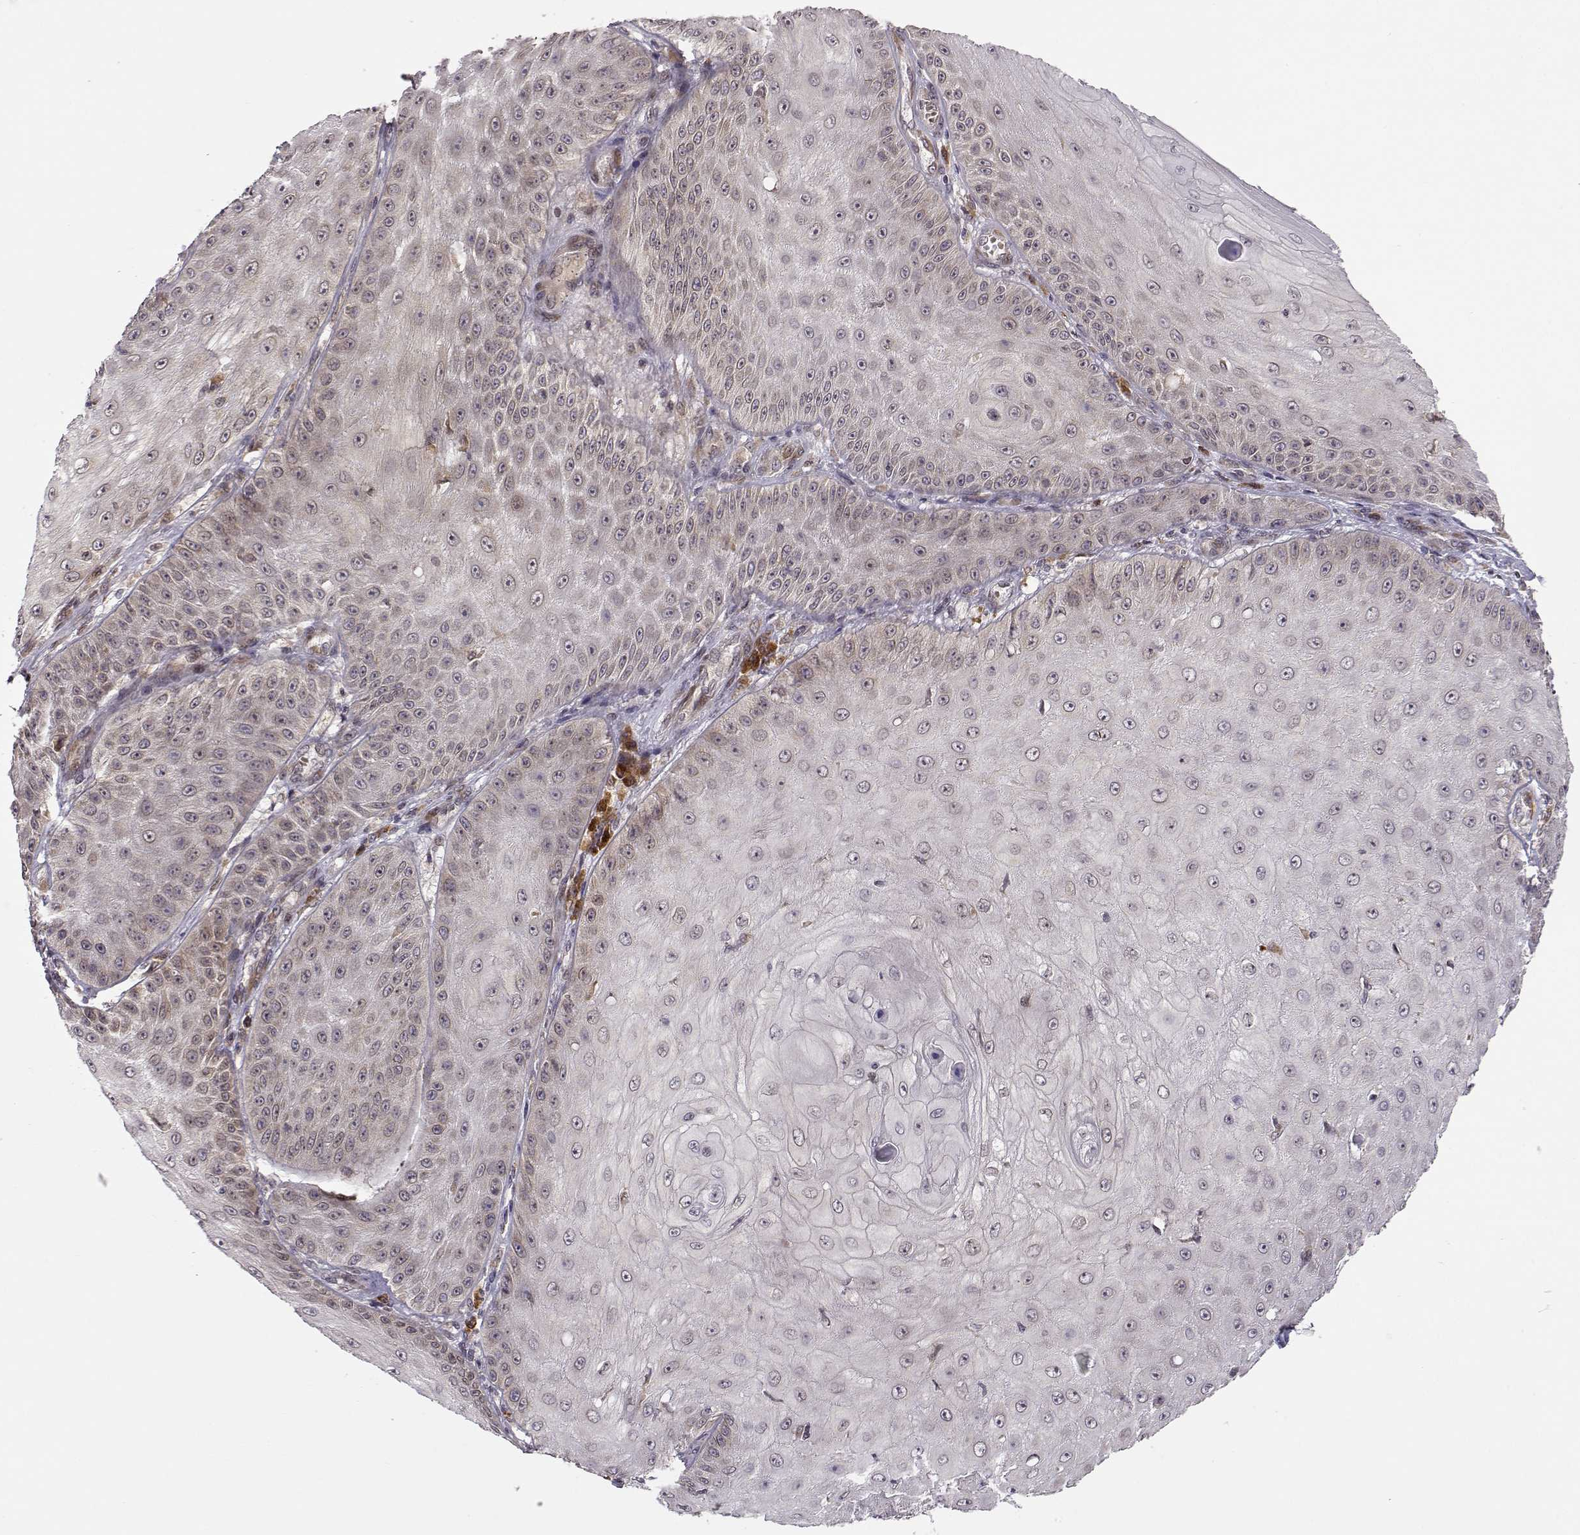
{"staining": {"intensity": "weak", "quantity": "<25%", "location": "cytoplasmic/membranous"}, "tissue": "skin cancer", "cell_type": "Tumor cells", "image_type": "cancer", "snomed": [{"axis": "morphology", "description": "Squamous cell carcinoma, NOS"}, {"axis": "topography", "description": "Skin"}], "caption": "IHC photomicrograph of human skin squamous cell carcinoma stained for a protein (brown), which shows no staining in tumor cells. (Brightfield microscopy of DAB (3,3'-diaminobenzidine) immunohistochemistry (IHC) at high magnification).", "gene": "ERGIC2", "patient": {"sex": "male", "age": 70}}